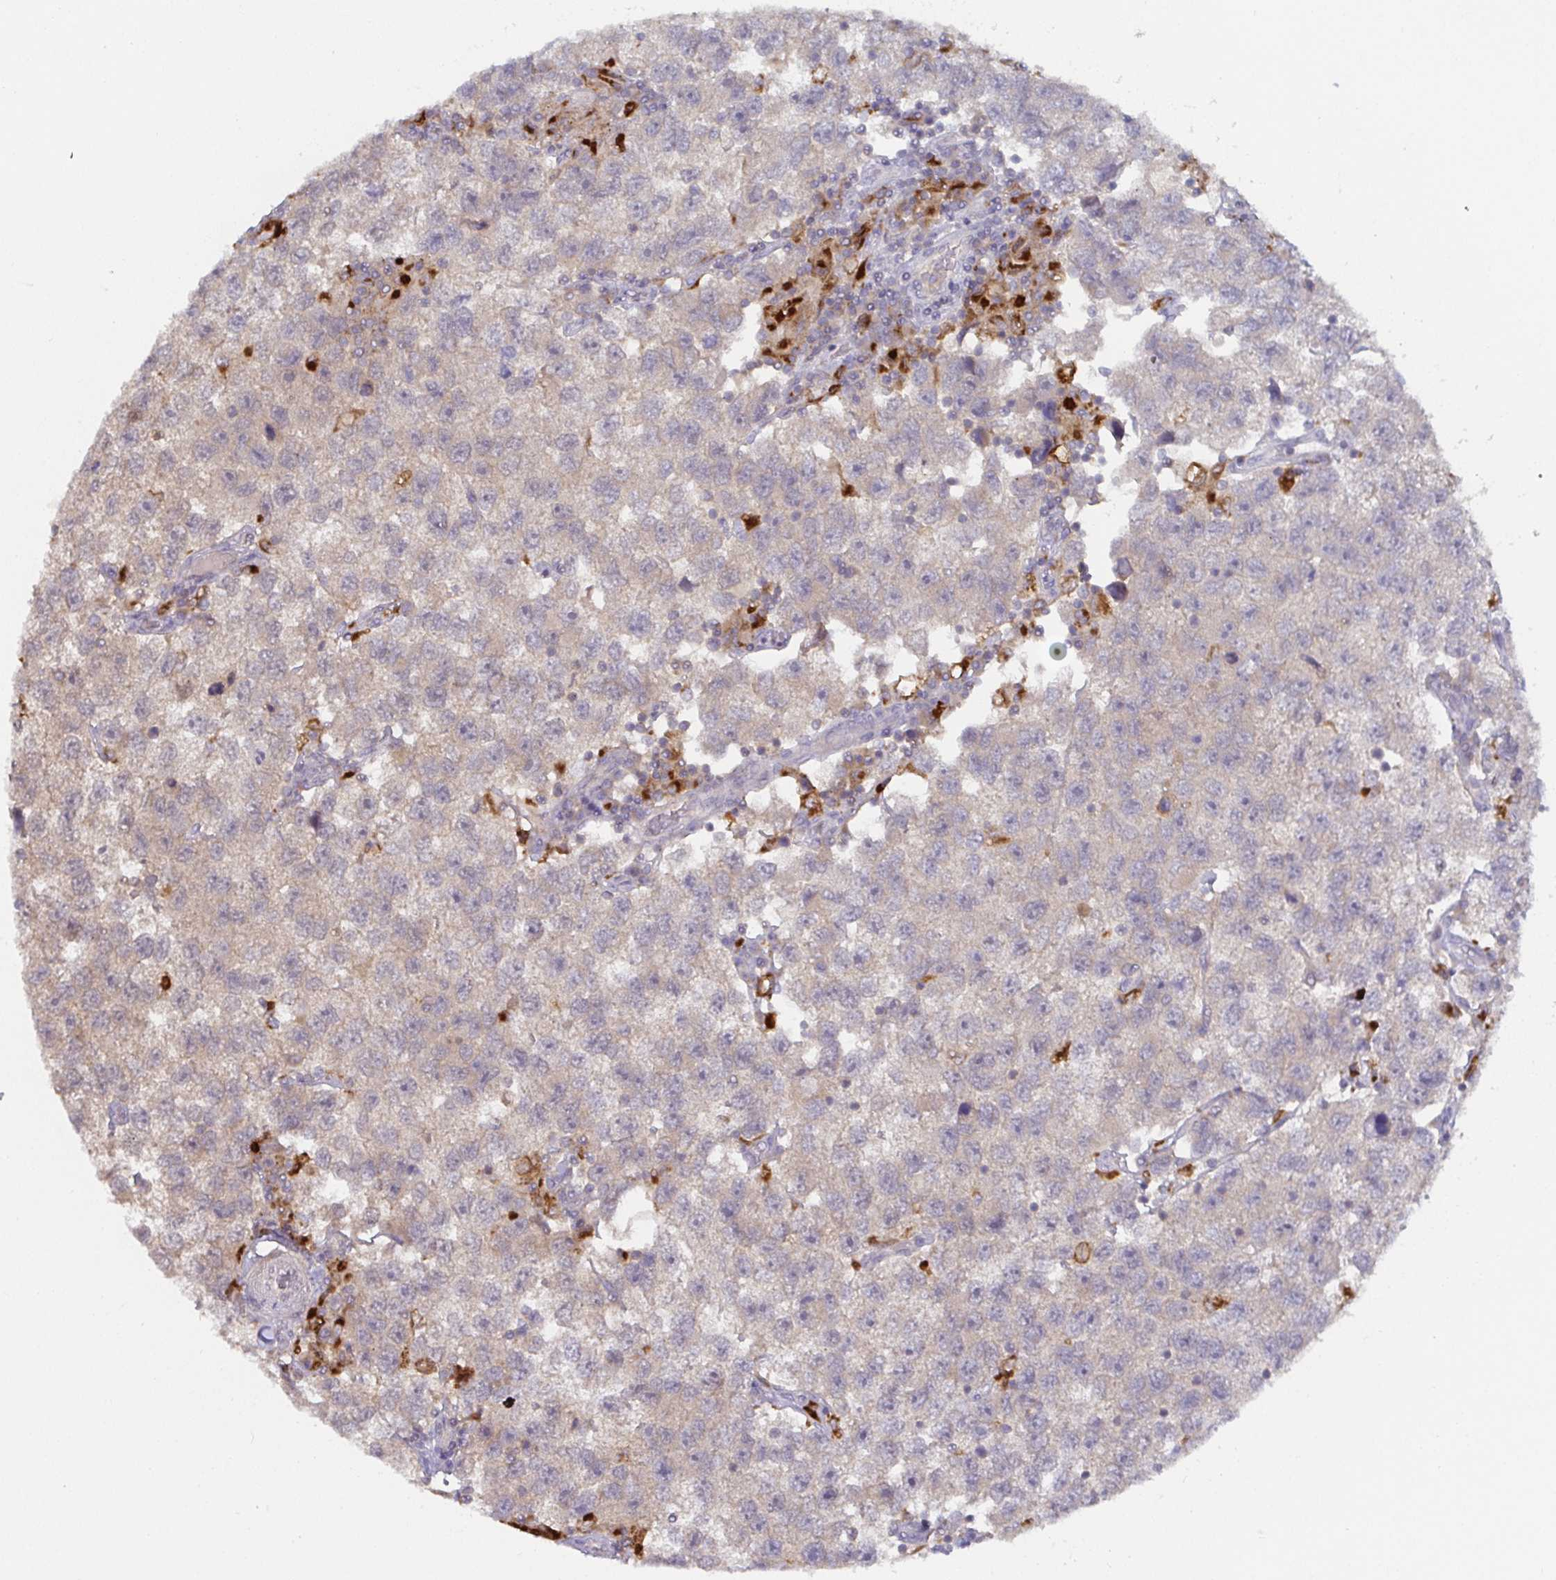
{"staining": {"intensity": "negative", "quantity": "none", "location": "none"}, "tissue": "testis cancer", "cell_type": "Tumor cells", "image_type": "cancer", "snomed": [{"axis": "morphology", "description": "Seminoma, NOS"}, {"axis": "topography", "description": "Testis"}], "caption": "IHC histopathology image of neoplastic tissue: testis cancer (seminoma) stained with DAB displays no significant protein staining in tumor cells.", "gene": "CDH18", "patient": {"sex": "male", "age": 26}}